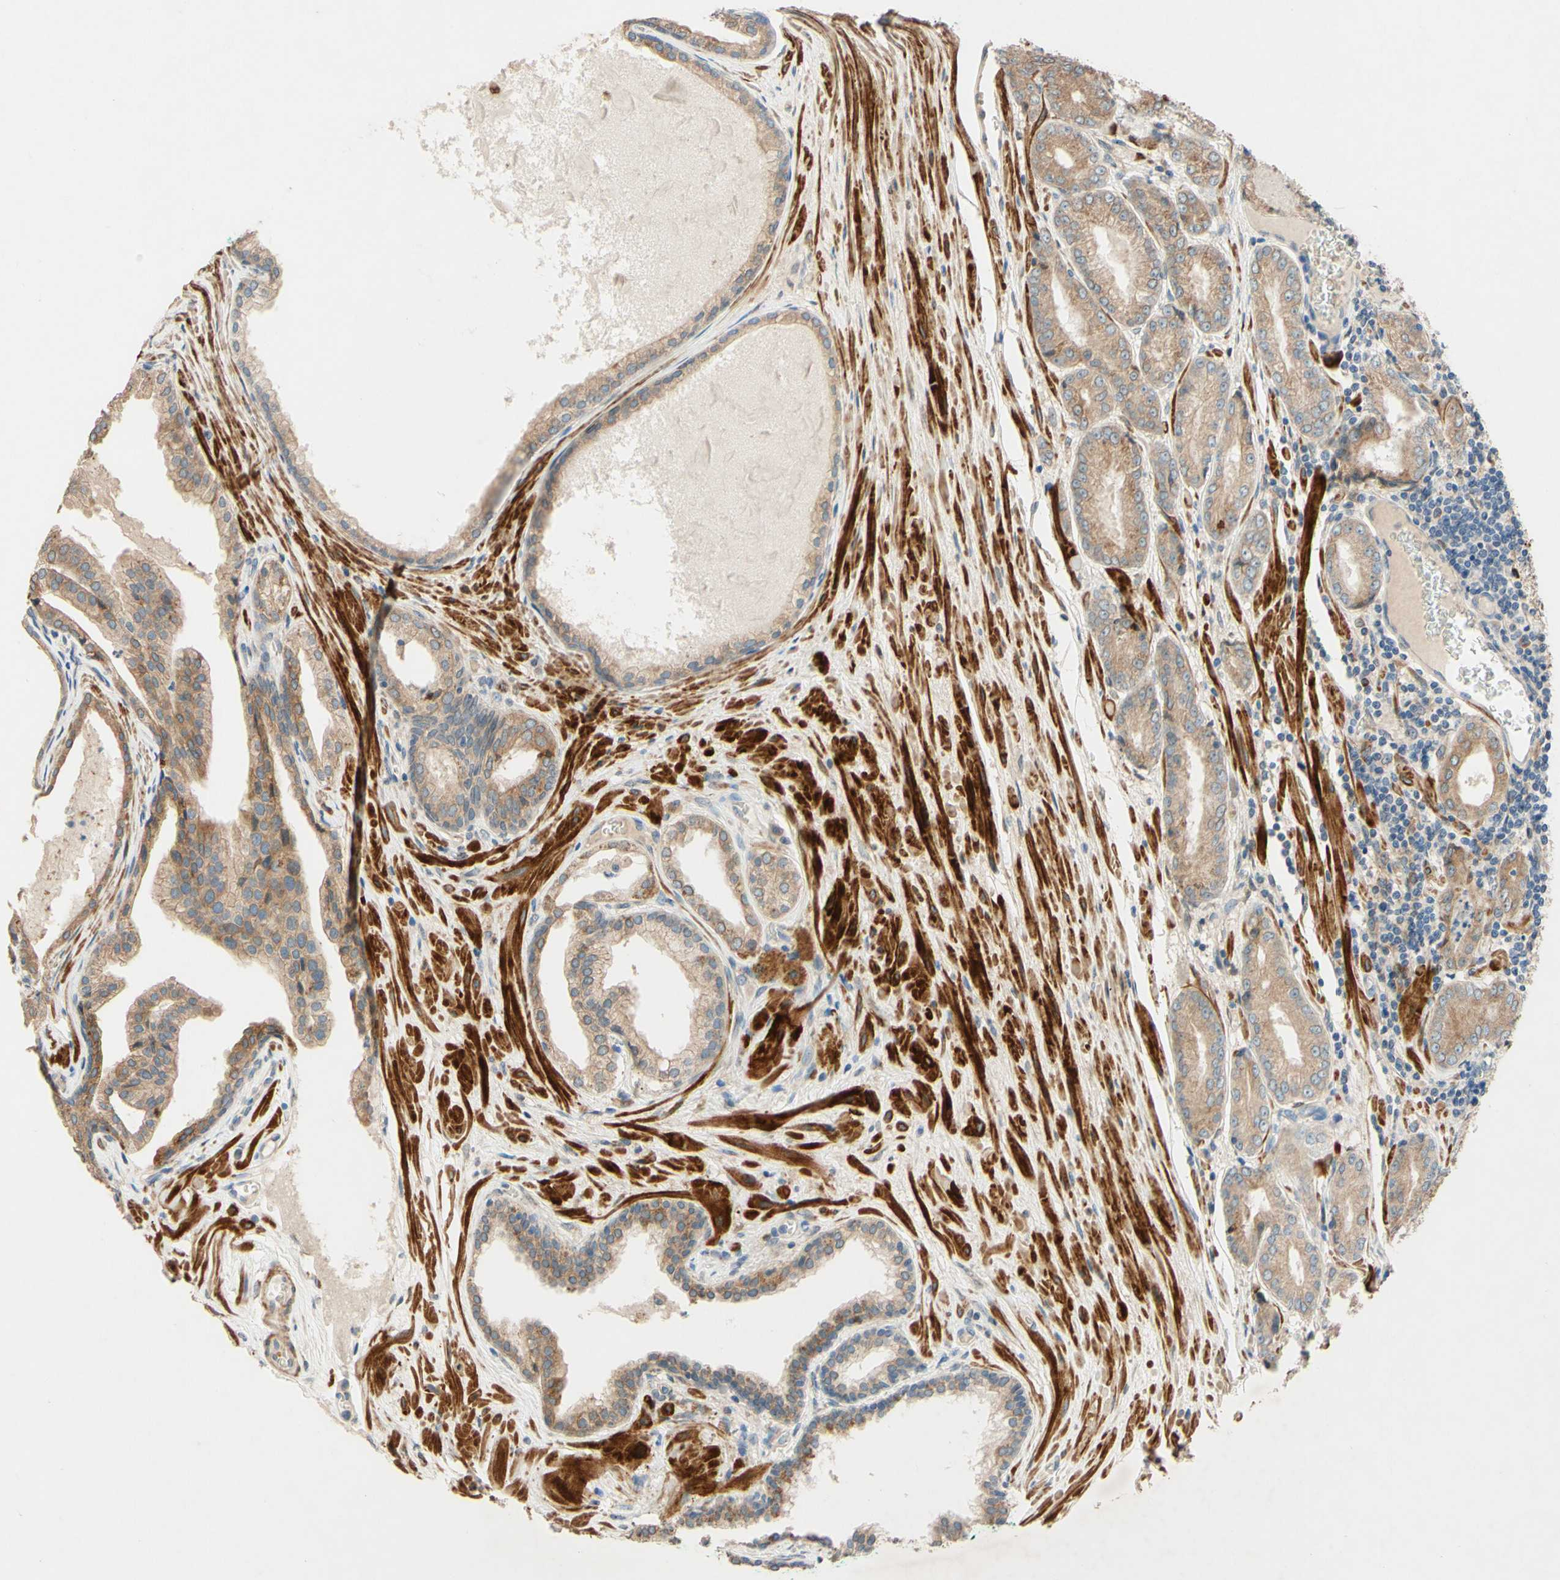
{"staining": {"intensity": "moderate", "quantity": "25%-75%", "location": "cytoplasmic/membranous,nuclear"}, "tissue": "prostate cancer", "cell_type": "Tumor cells", "image_type": "cancer", "snomed": [{"axis": "morphology", "description": "Adenocarcinoma, High grade"}, {"axis": "topography", "description": "Prostate"}], "caption": "Human adenocarcinoma (high-grade) (prostate) stained for a protein (brown) displays moderate cytoplasmic/membranous and nuclear positive staining in approximately 25%-75% of tumor cells.", "gene": "PTPRU", "patient": {"sex": "male", "age": 59}}